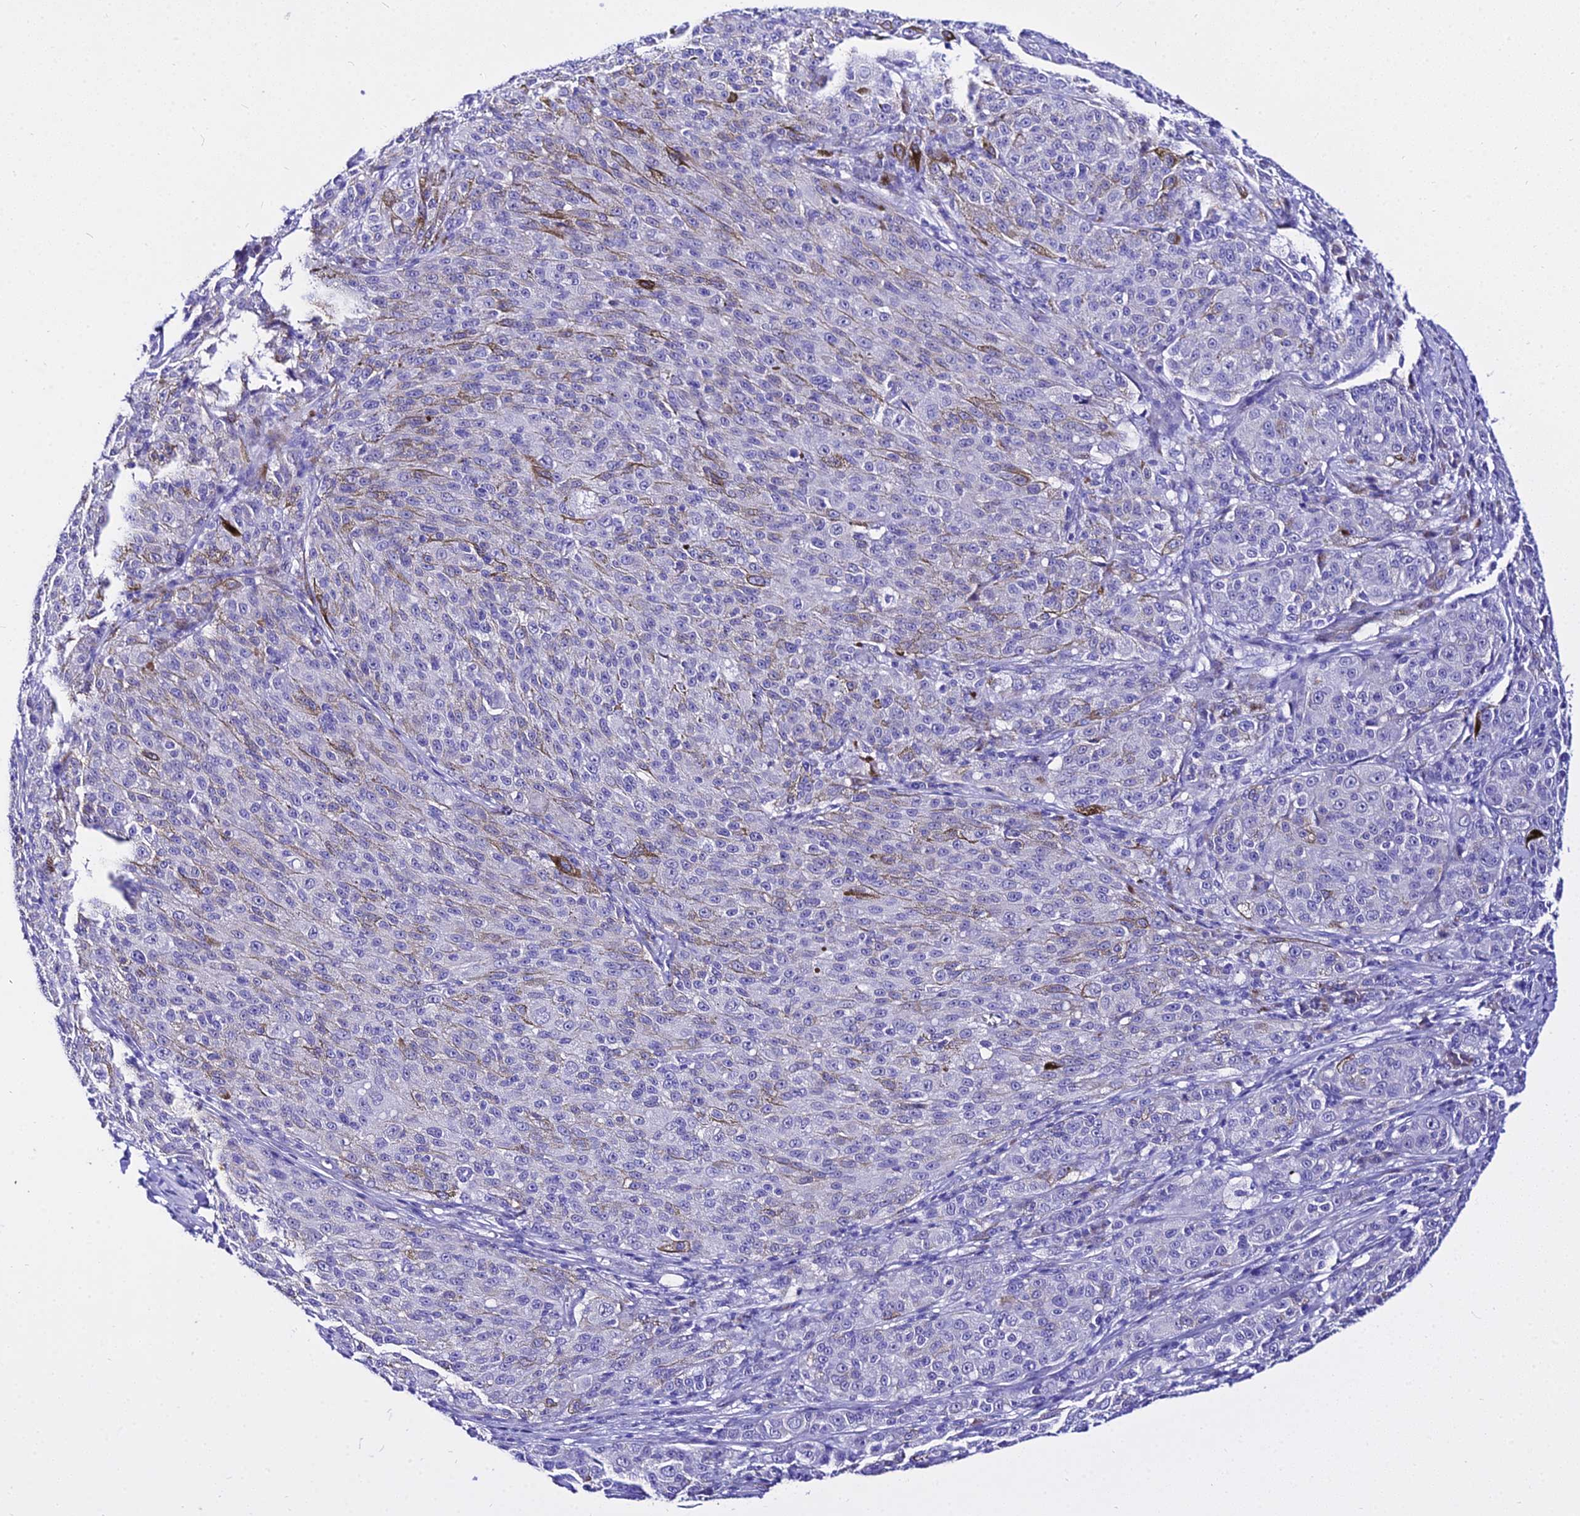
{"staining": {"intensity": "negative", "quantity": "none", "location": "none"}, "tissue": "melanoma", "cell_type": "Tumor cells", "image_type": "cancer", "snomed": [{"axis": "morphology", "description": "Malignant melanoma, NOS"}, {"axis": "topography", "description": "Skin"}], "caption": "DAB (3,3'-diaminobenzidine) immunohistochemical staining of malignant melanoma demonstrates no significant positivity in tumor cells.", "gene": "DEFB106A", "patient": {"sex": "female", "age": 52}}